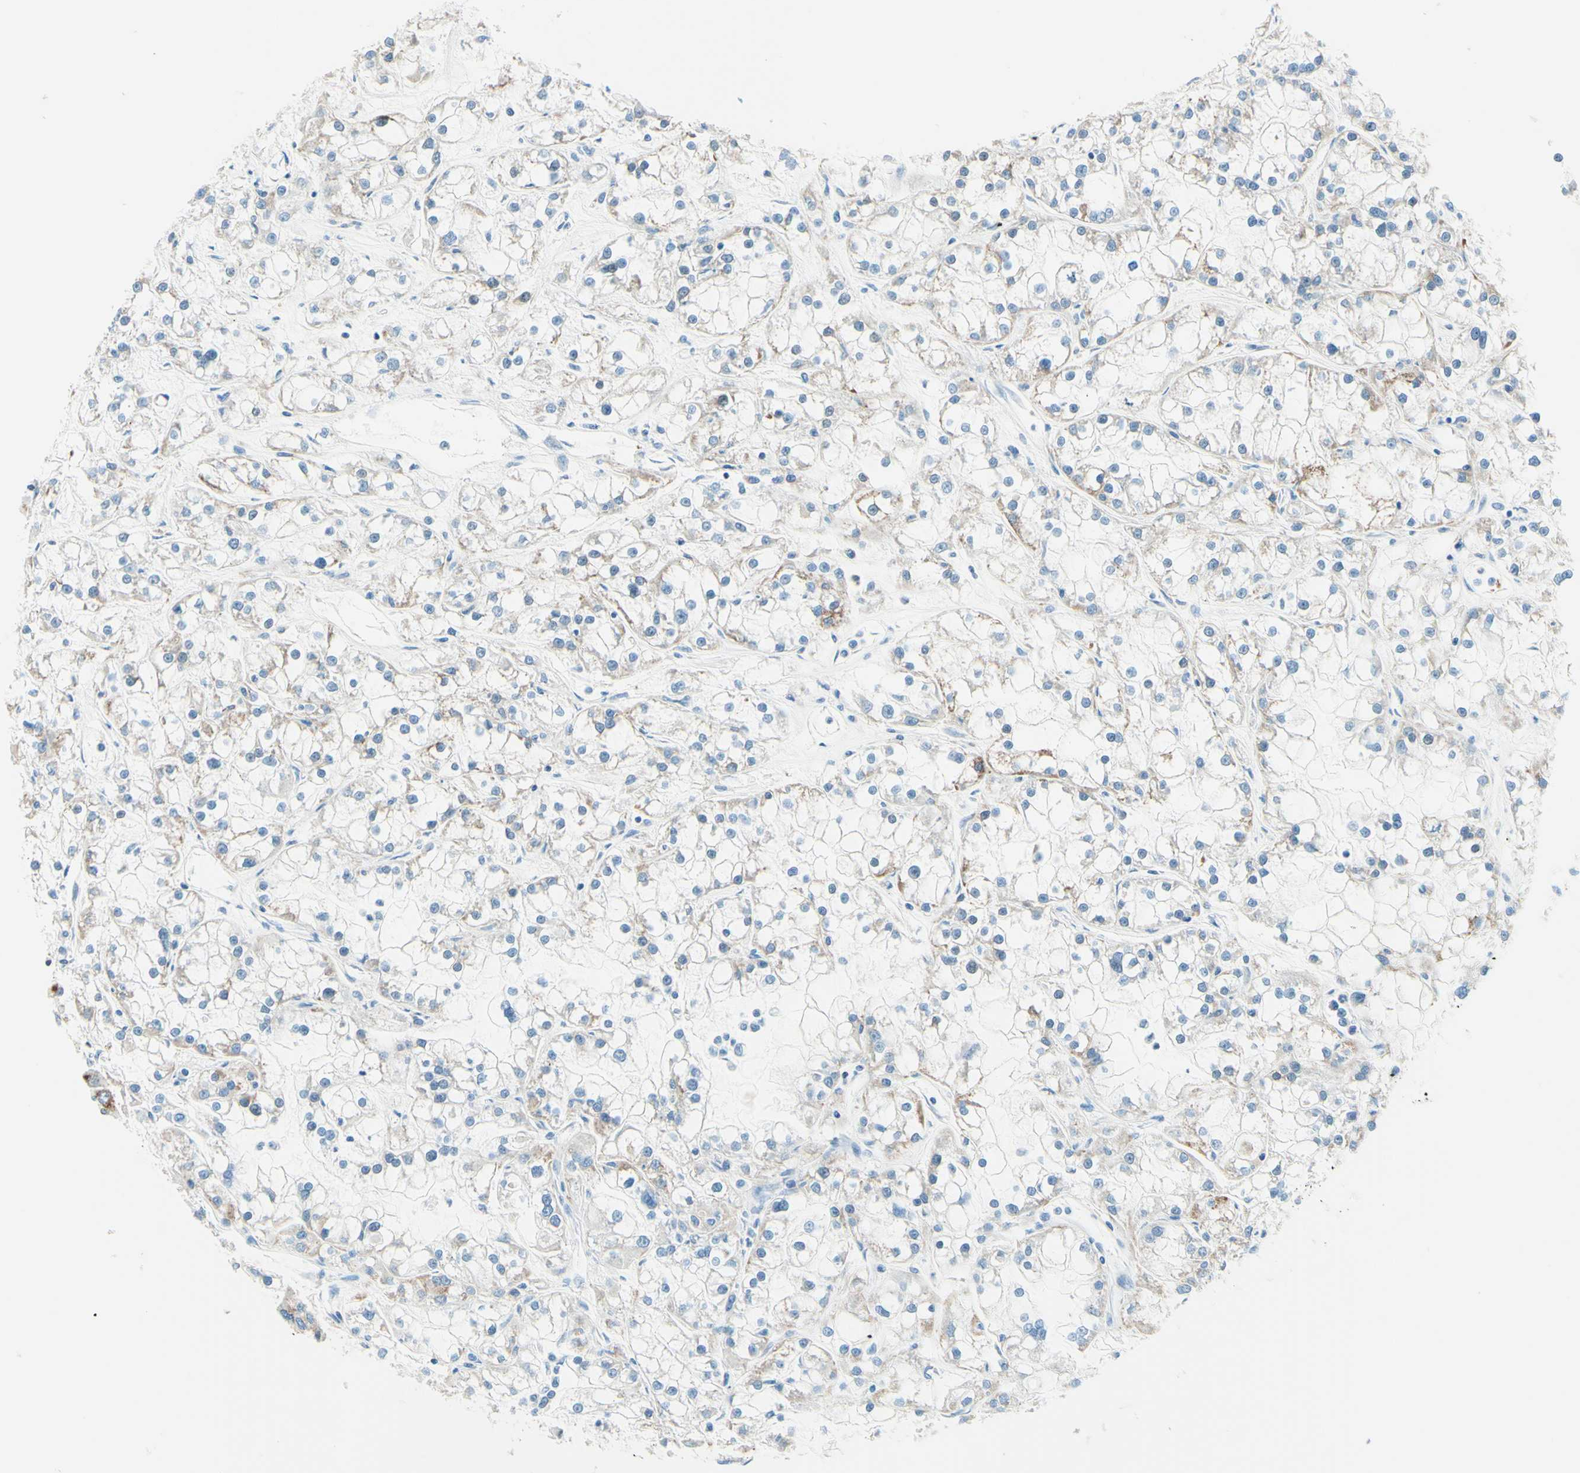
{"staining": {"intensity": "weak", "quantity": "25%-75%", "location": "cytoplasmic/membranous"}, "tissue": "renal cancer", "cell_type": "Tumor cells", "image_type": "cancer", "snomed": [{"axis": "morphology", "description": "Adenocarcinoma, NOS"}, {"axis": "topography", "description": "Kidney"}], "caption": "Immunohistochemical staining of renal cancer displays low levels of weak cytoplasmic/membranous protein expression in approximately 25%-75% of tumor cells.", "gene": "CBX7", "patient": {"sex": "female", "age": 52}}